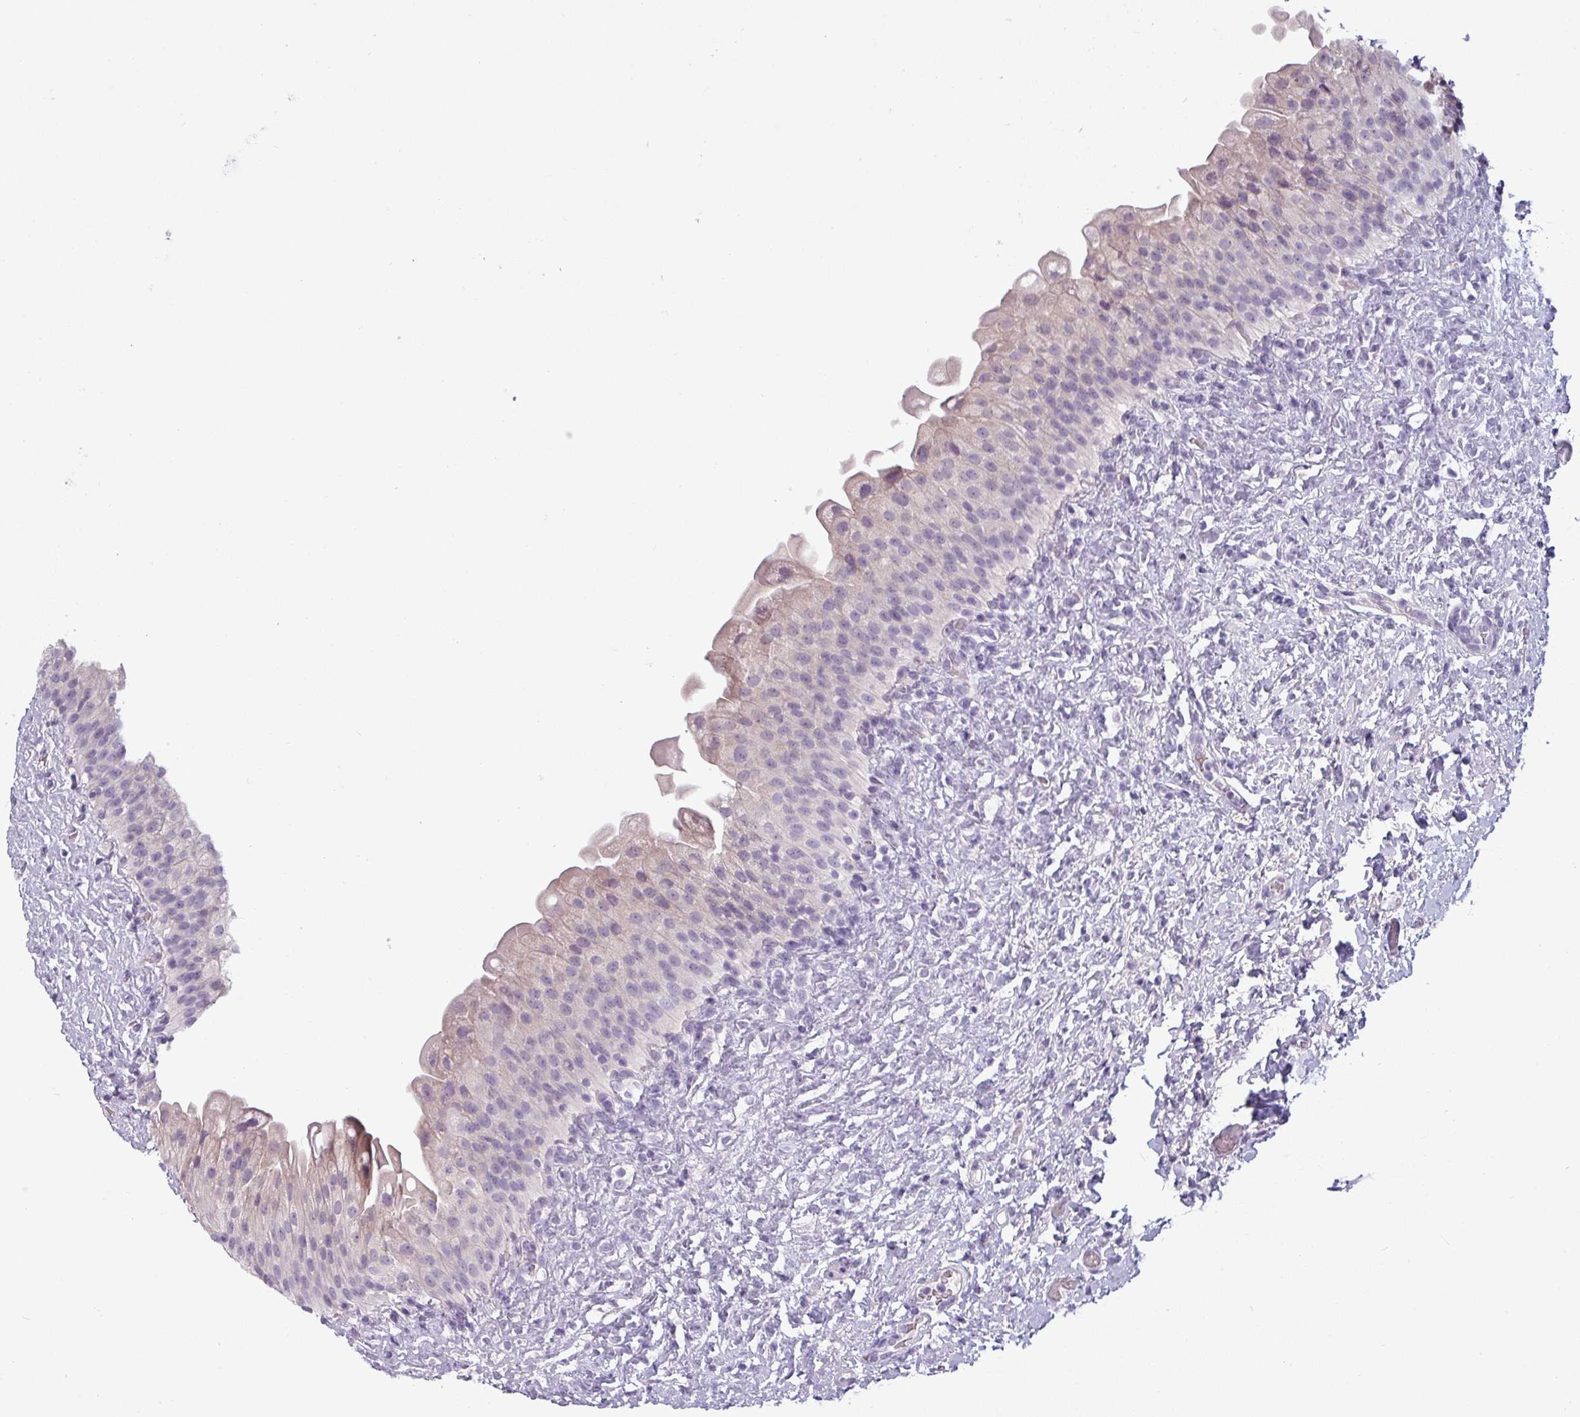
{"staining": {"intensity": "weak", "quantity": "<25%", "location": "cytoplasmic/membranous"}, "tissue": "urinary bladder", "cell_type": "Urothelial cells", "image_type": "normal", "snomed": [{"axis": "morphology", "description": "Normal tissue, NOS"}, {"axis": "topography", "description": "Urinary bladder"}], "caption": "Unremarkable urinary bladder was stained to show a protein in brown. There is no significant positivity in urothelial cells. (Stains: DAB immunohistochemistry (IHC) with hematoxylin counter stain, Microscopy: brightfield microscopy at high magnification).", "gene": "SLC26A9", "patient": {"sex": "female", "age": 27}}